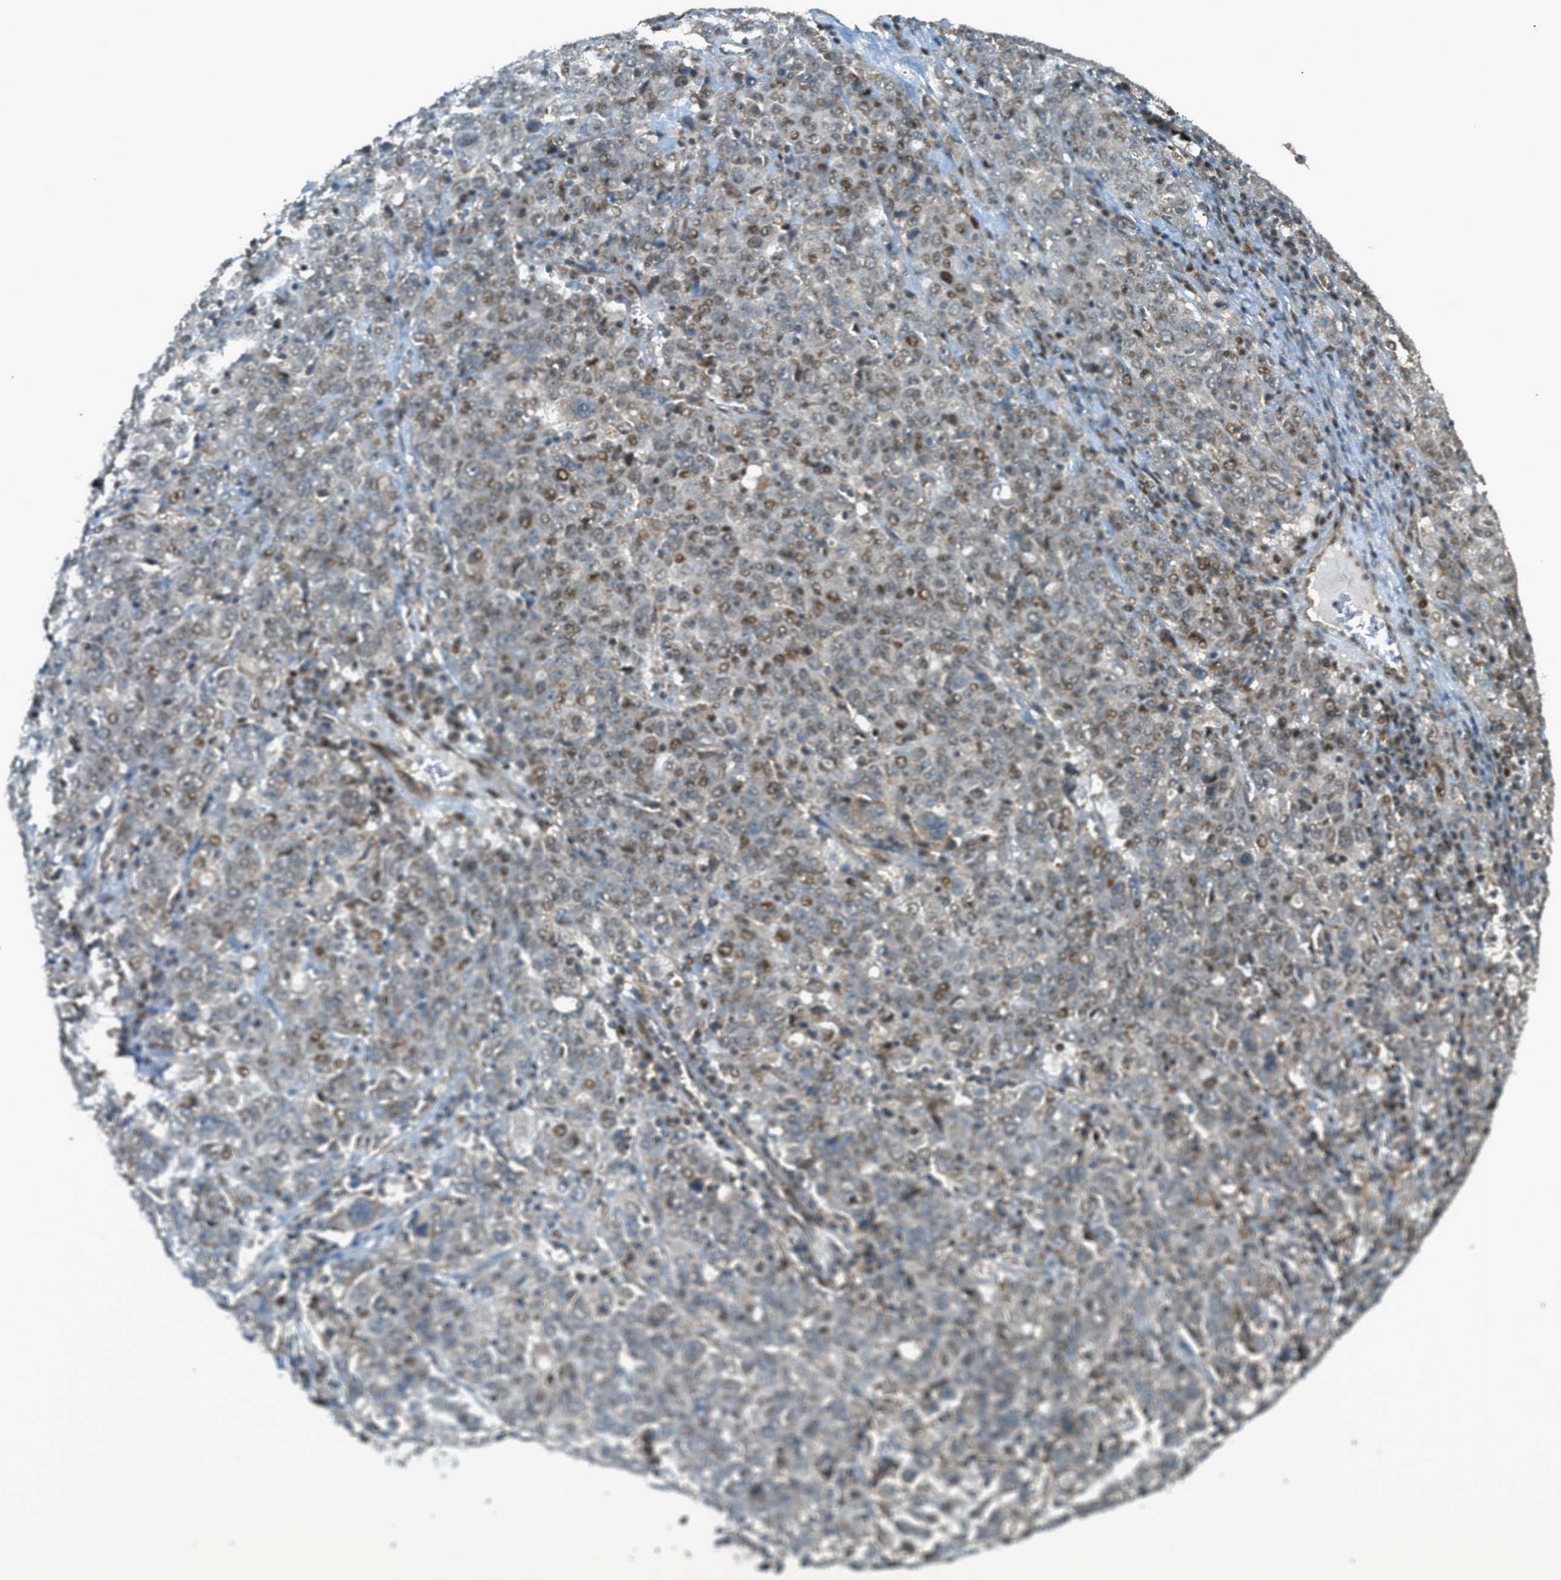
{"staining": {"intensity": "weak", "quantity": "25%-75%", "location": "cytoplasmic/membranous,nuclear"}, "tissue": "ovarian cancer", "cell_type": "Tumor cells", "image_type": "cancer", "snomed": [{"axis": "morphology", "description": "Carcinoma, endometroid"}, {"axis": "topography", "description": "Ovary"}], "caption": "Protein expression analysis of endometroid carcinoma (ovarian) exhibits weak cytoplasmic/membranous and nuclear positivity in about 25%-75% of tumor cells.", "gene": "CCDC186", "patient": {"sex": "female", "age": 62}}